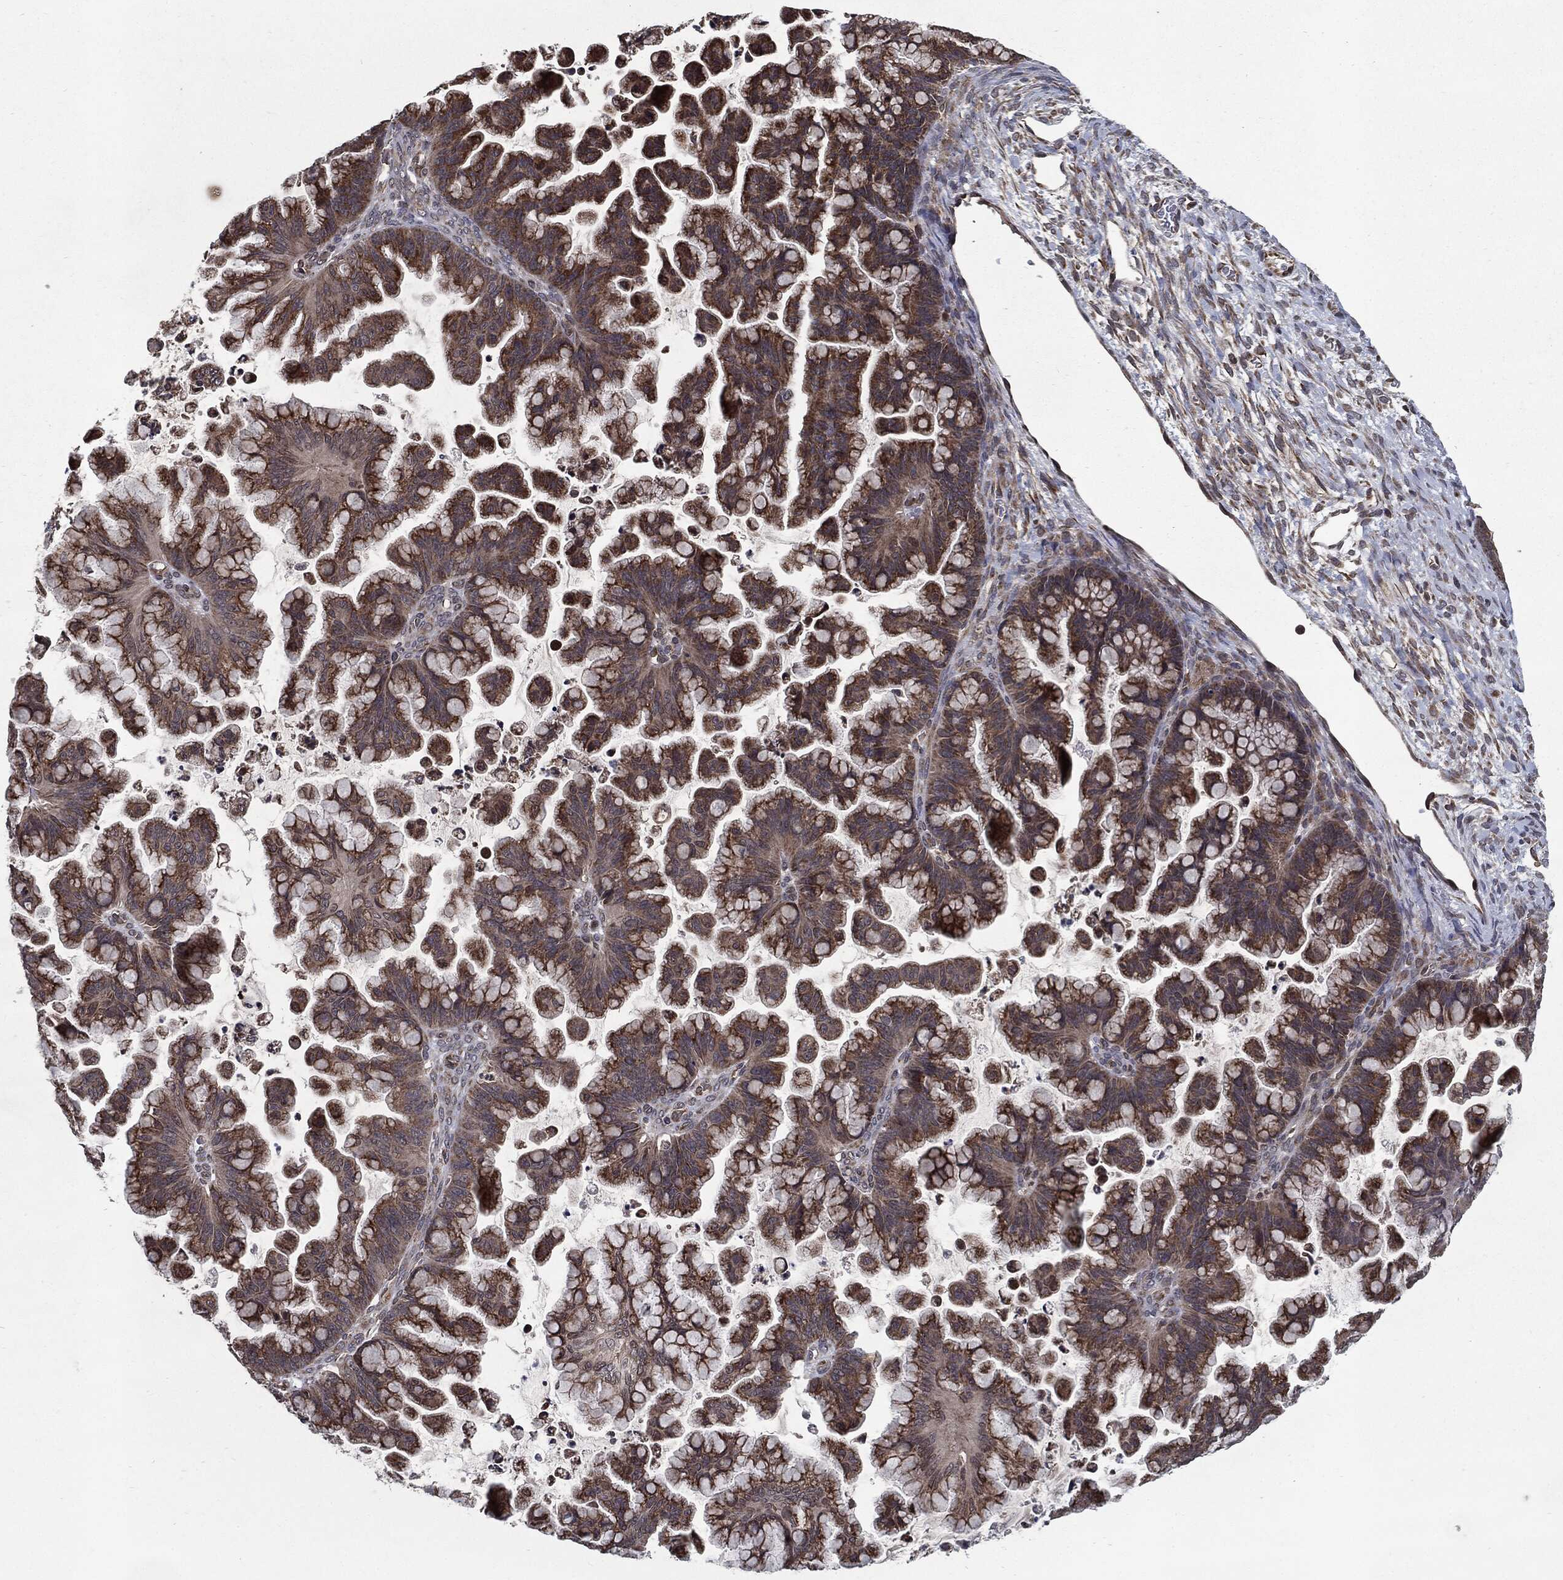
{"staining": {"intensity": "strong", "quantity": "25%-75%", "location": "cytoplasmic/membranous"}, "tissue": "ovarian cancer", "cell_type": "Tumor cells", "image_type": "cancer", "snomed": [{"axis": "morphology", "description": "Cystadenocarcinoma, mucinous, NOS"}, {"axis": "topography", "description": "Ovary"}], "caption": "Ovarian cancer was stained to show a protein in brown. There is high levels of strong cytoplasmic/membranous positivity in about 25%-75% of tumor cells.", "gene": "HDAC5", "patient": {"sex": "female", "age": 67}}